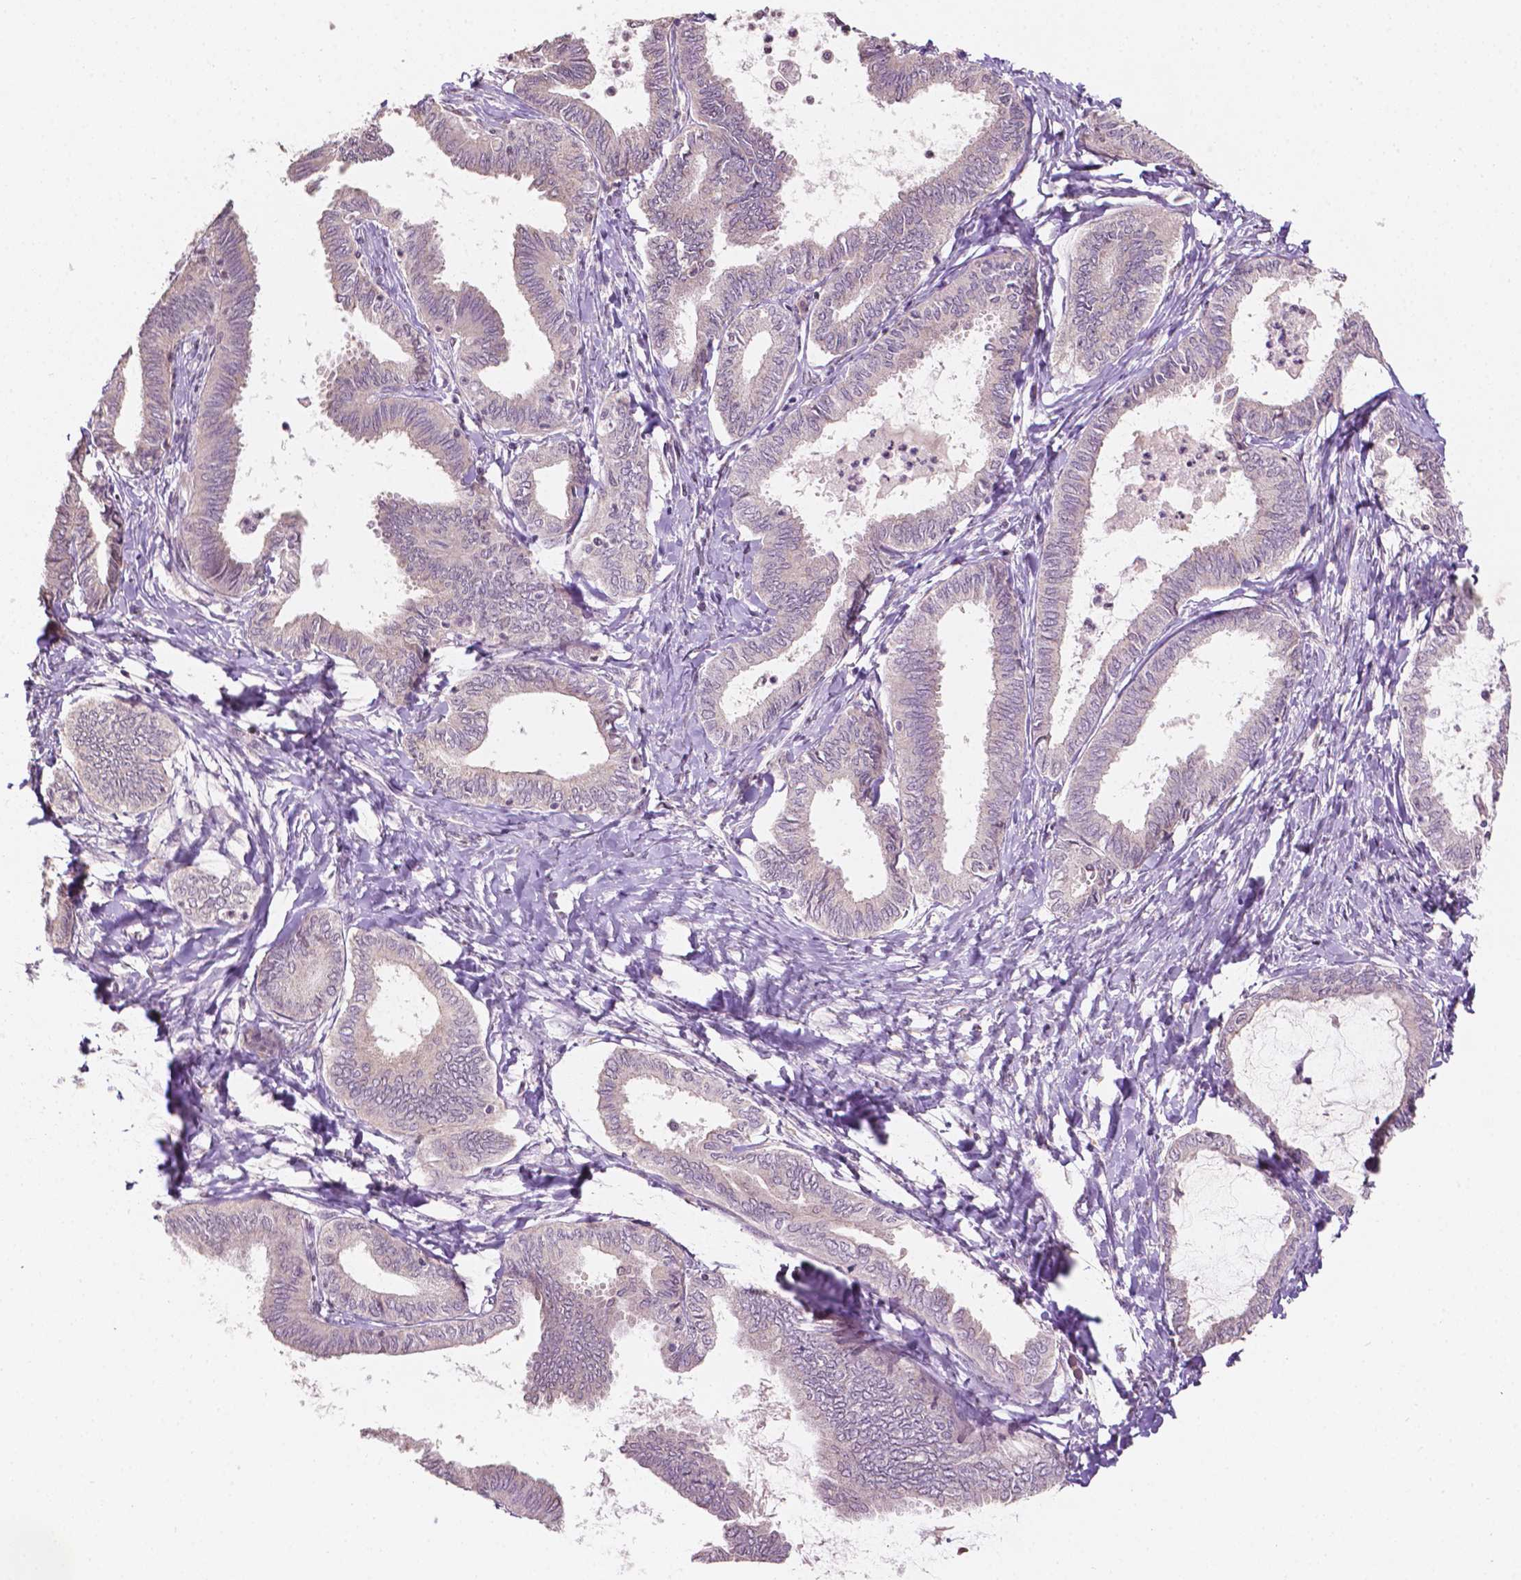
{"staining": {"intensity": "negative", "quantity": "none", "location": "none"}, "tissue": "ovarian cancer", "cell_type": "Tumor cells", "image_type": "cancer", "snomed": [{"axis": "morphology", "description": "Carcinoma, endometroid"}, {"axis": "topography", "description": "Ovary"}], "caption": "Human endometroid carcinoma (ovarian) stained for a protein using immunohistochemistry shows no staining in tumor cells.", "gene": "NOS1AP", "patient": {"sex": "female", "age": 70}}